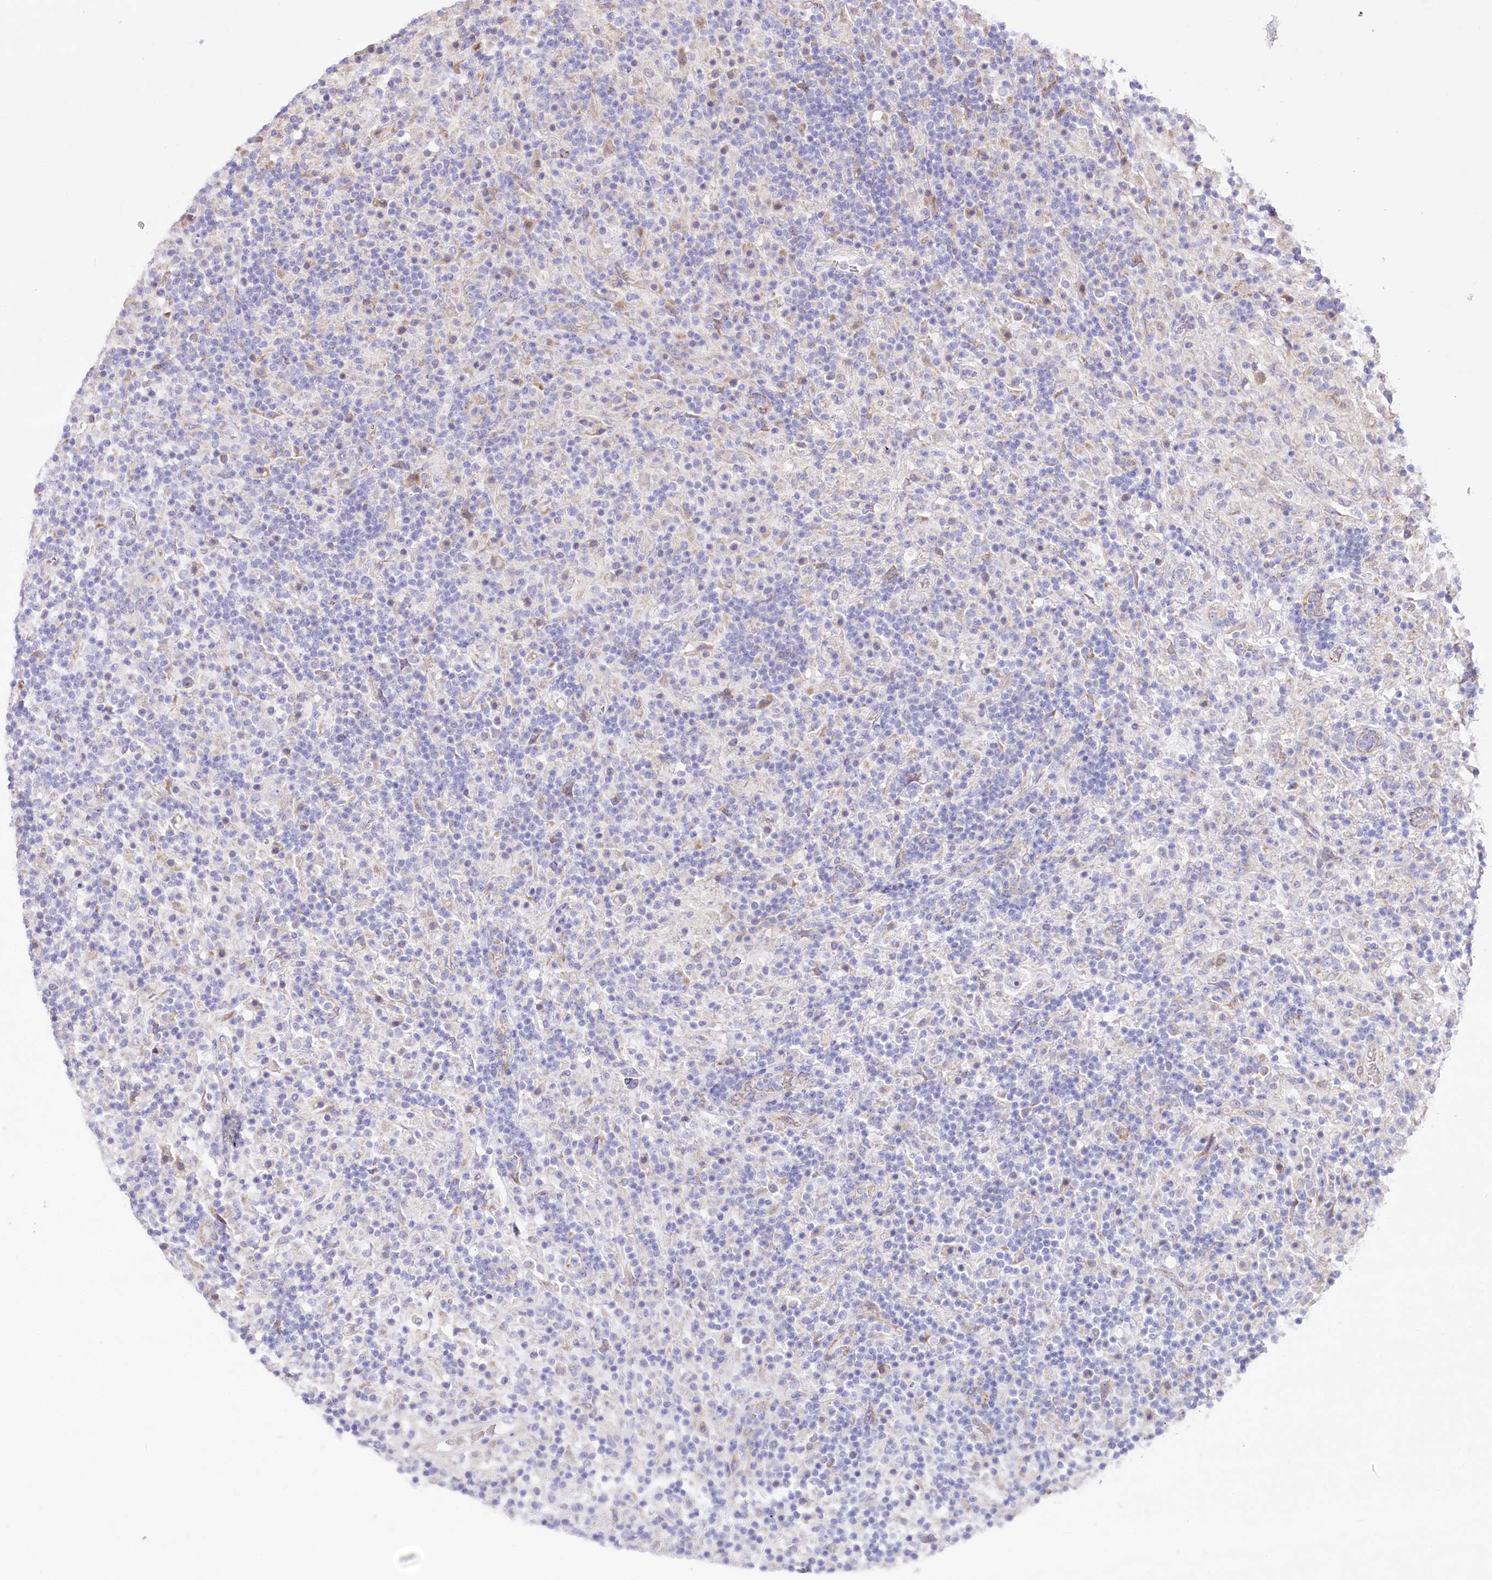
{"staining": {"intensity": "negative", "quantity": "none", "location": "none"}, "tissue": "lymphoma", "cell_type": "Tumor cells", "image_type": "cancer", "snomed": [{"axis": "morphology", "description": "Hodgkin's disease, NOS"}, {"axis": "topography", "description": "Lymph node"}], "caption": "Immunohistochemistry micrograph of neoplastic tissue: human lymphoma stained with DAB shows no significant protein staining in tumor cells. (DAB IHC, high magnification).", "gene": "STT3B", "patient": {"sex": "male", "age": 70}}